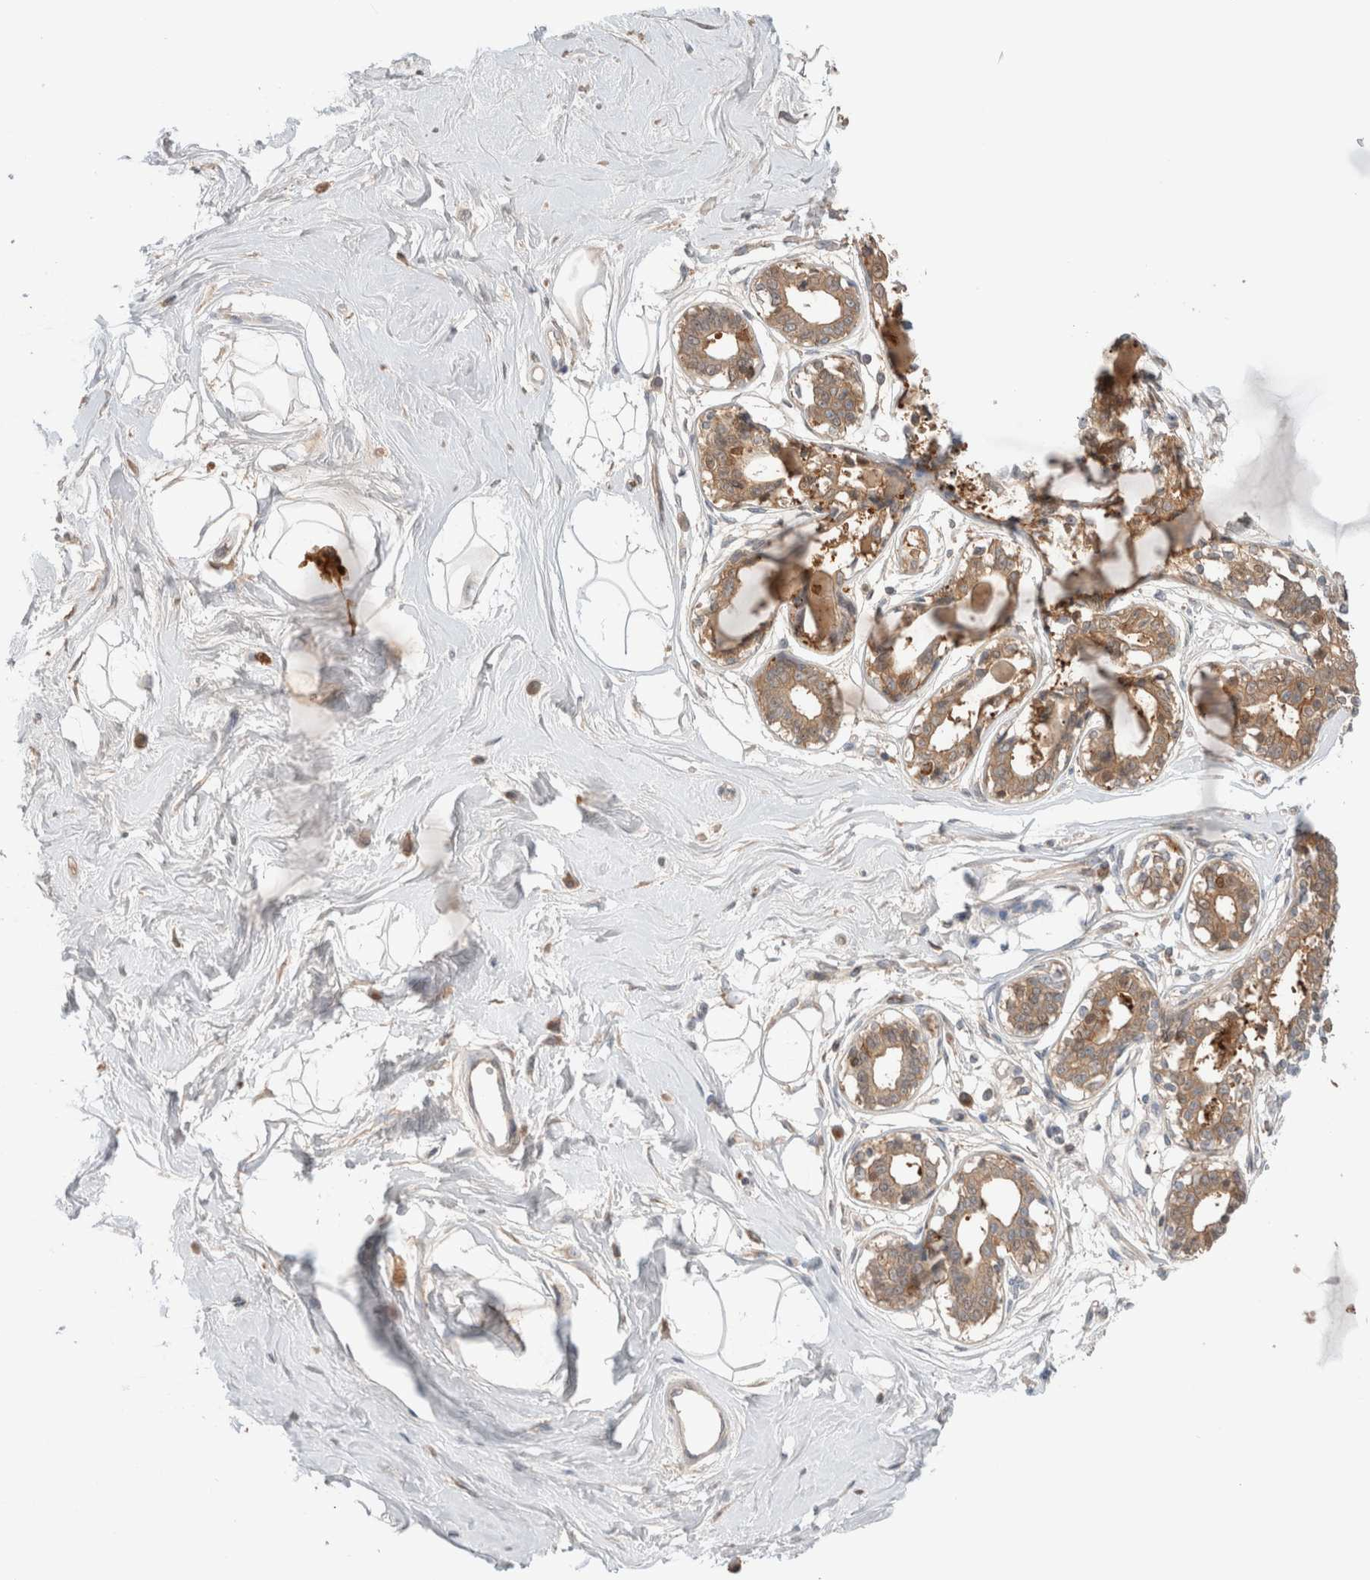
{"staining": {"intensity": "negative", "quantity": "none", "location": "none"}, "tissue": "breast", "cell_type": "Adipocytes", "image_type": "normal", "snomed": [{"axis": "morphology", "description": "Normal tissue, NOS"}, {"axis": "topography", "description": "Breast"}], "caption": "This is an IHC micrograph of normal breast. There is no staining in adipocytes.", "gene": "KLHL14", "patient": {"sex": "female", "age": 45}}